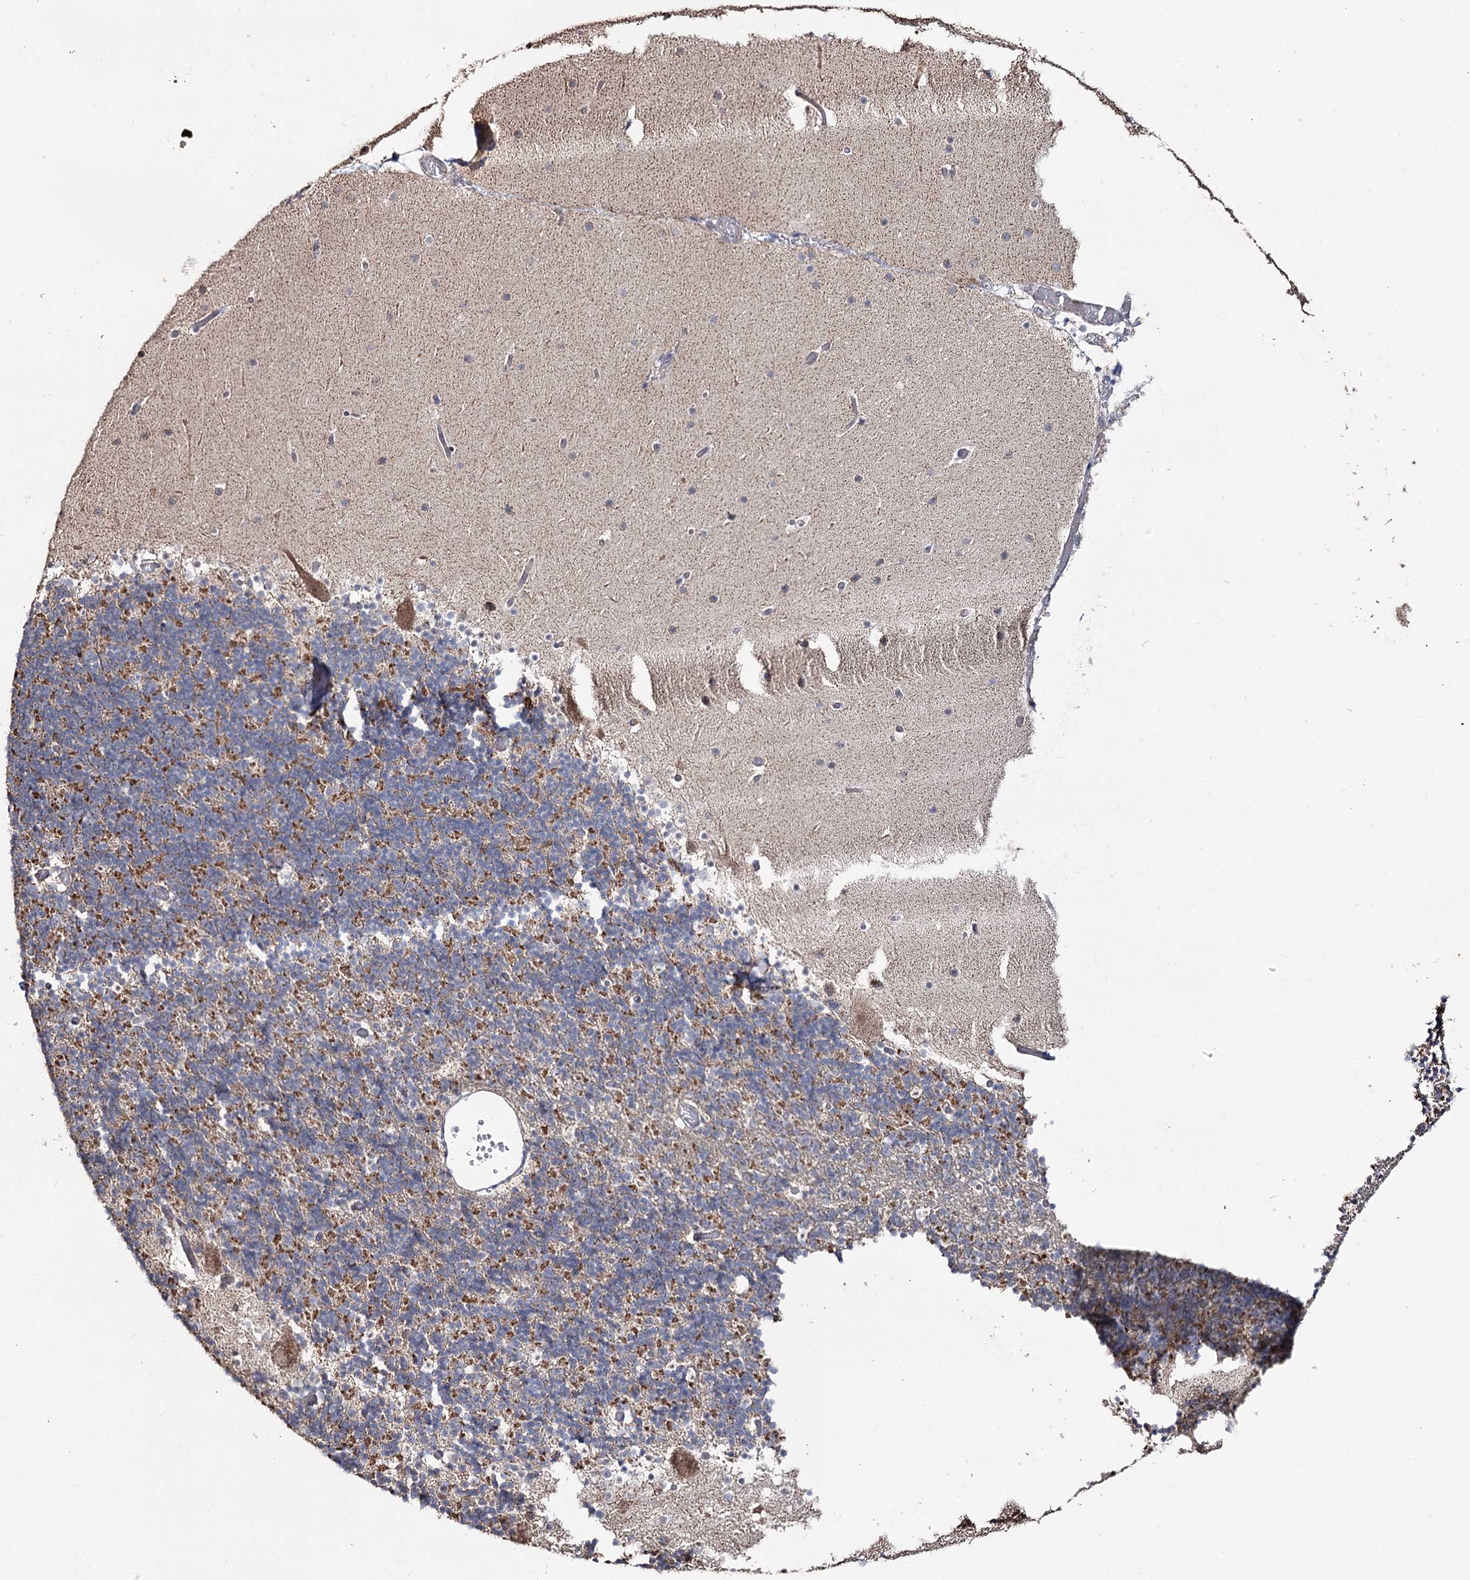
{"staining": {"intensity": "moderate", "quantity": "25%-75%", "location": "cytoplasmic/membranous"}, "tissue": "cerebellum", "cell_type": "Cells in granular layer", "image_type": "normal", "snomed": [{"axis": "morphology", "description": "Normal tissue, NOS"}, {"axis": "topography", "description": "Cerebellum"}], "caption": "The image demonstrates a brown stain indicating the presence of a protein in the cytoplasmic/membranous of cells in granular layer in cerebellum.", "gene": "RUFY4", "patient": {"sex": "male", "age": 57}}